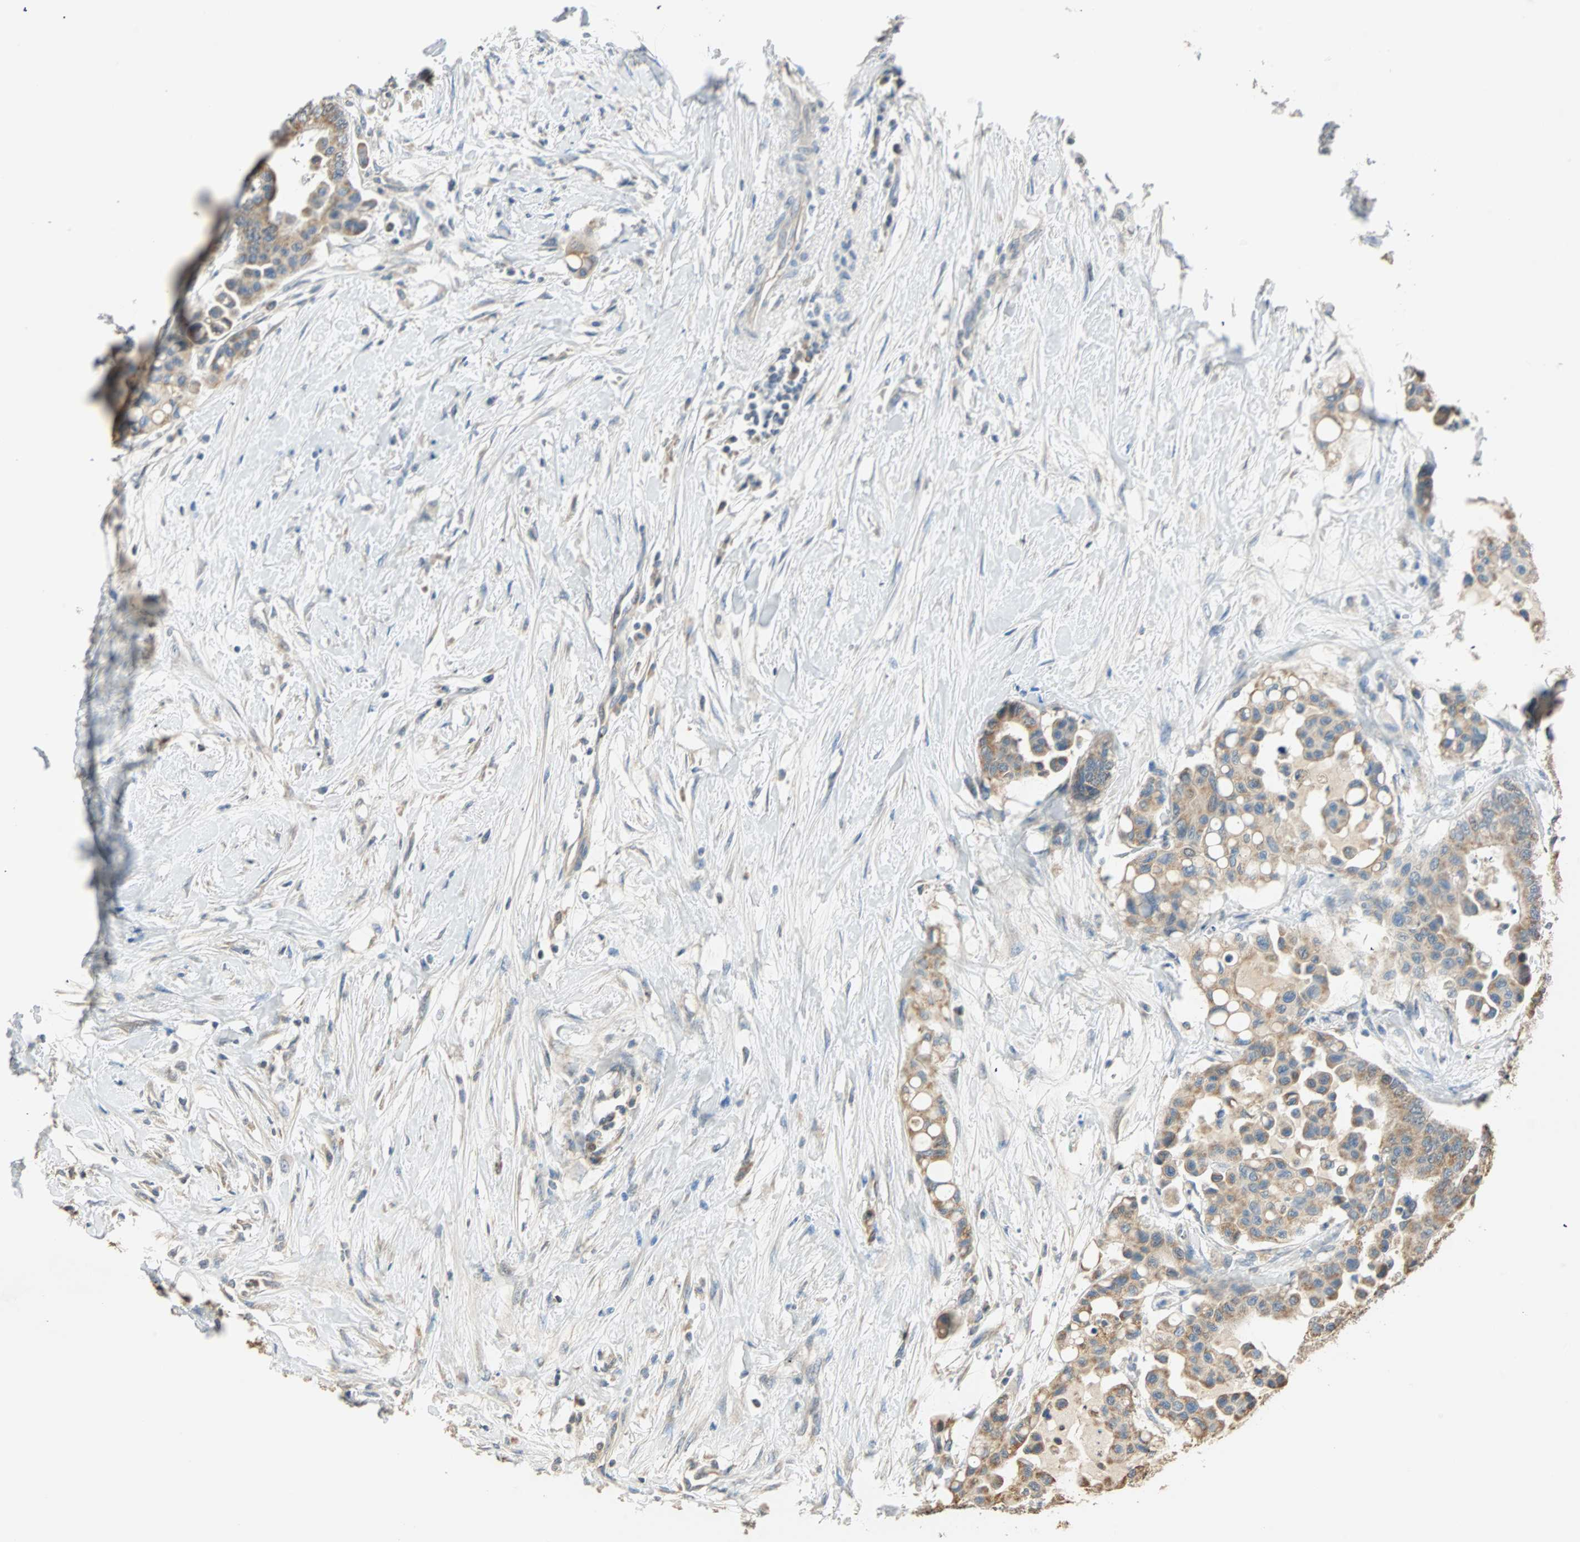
{"staining": {"intensity": "moderate", "quantity": ">75%", "location": "cytoplasmic/membranous"}, "tissue": "colorectal cancer", "cell_type": "Tumor cells", "image_type": "cancer", "snomed": [{"axis": "morphology", "description": "Normal tissue, NOS"}, {"axis": "morphology", "description": "Adenocarcinoma, NOS"}, {"axis": "topography", "description": "Colon"}], "caption": "Immunohistochemistry (IHC) (DAB (3,3'-diaminobenzidine)) staining of adenocarcinoma (colorectal) shows moderate cytoplasmic/membranous protein expression in approximately >75% of tumor cells.", "gene": "RAD18", "patient": {"sex": "male", "age": 82}}